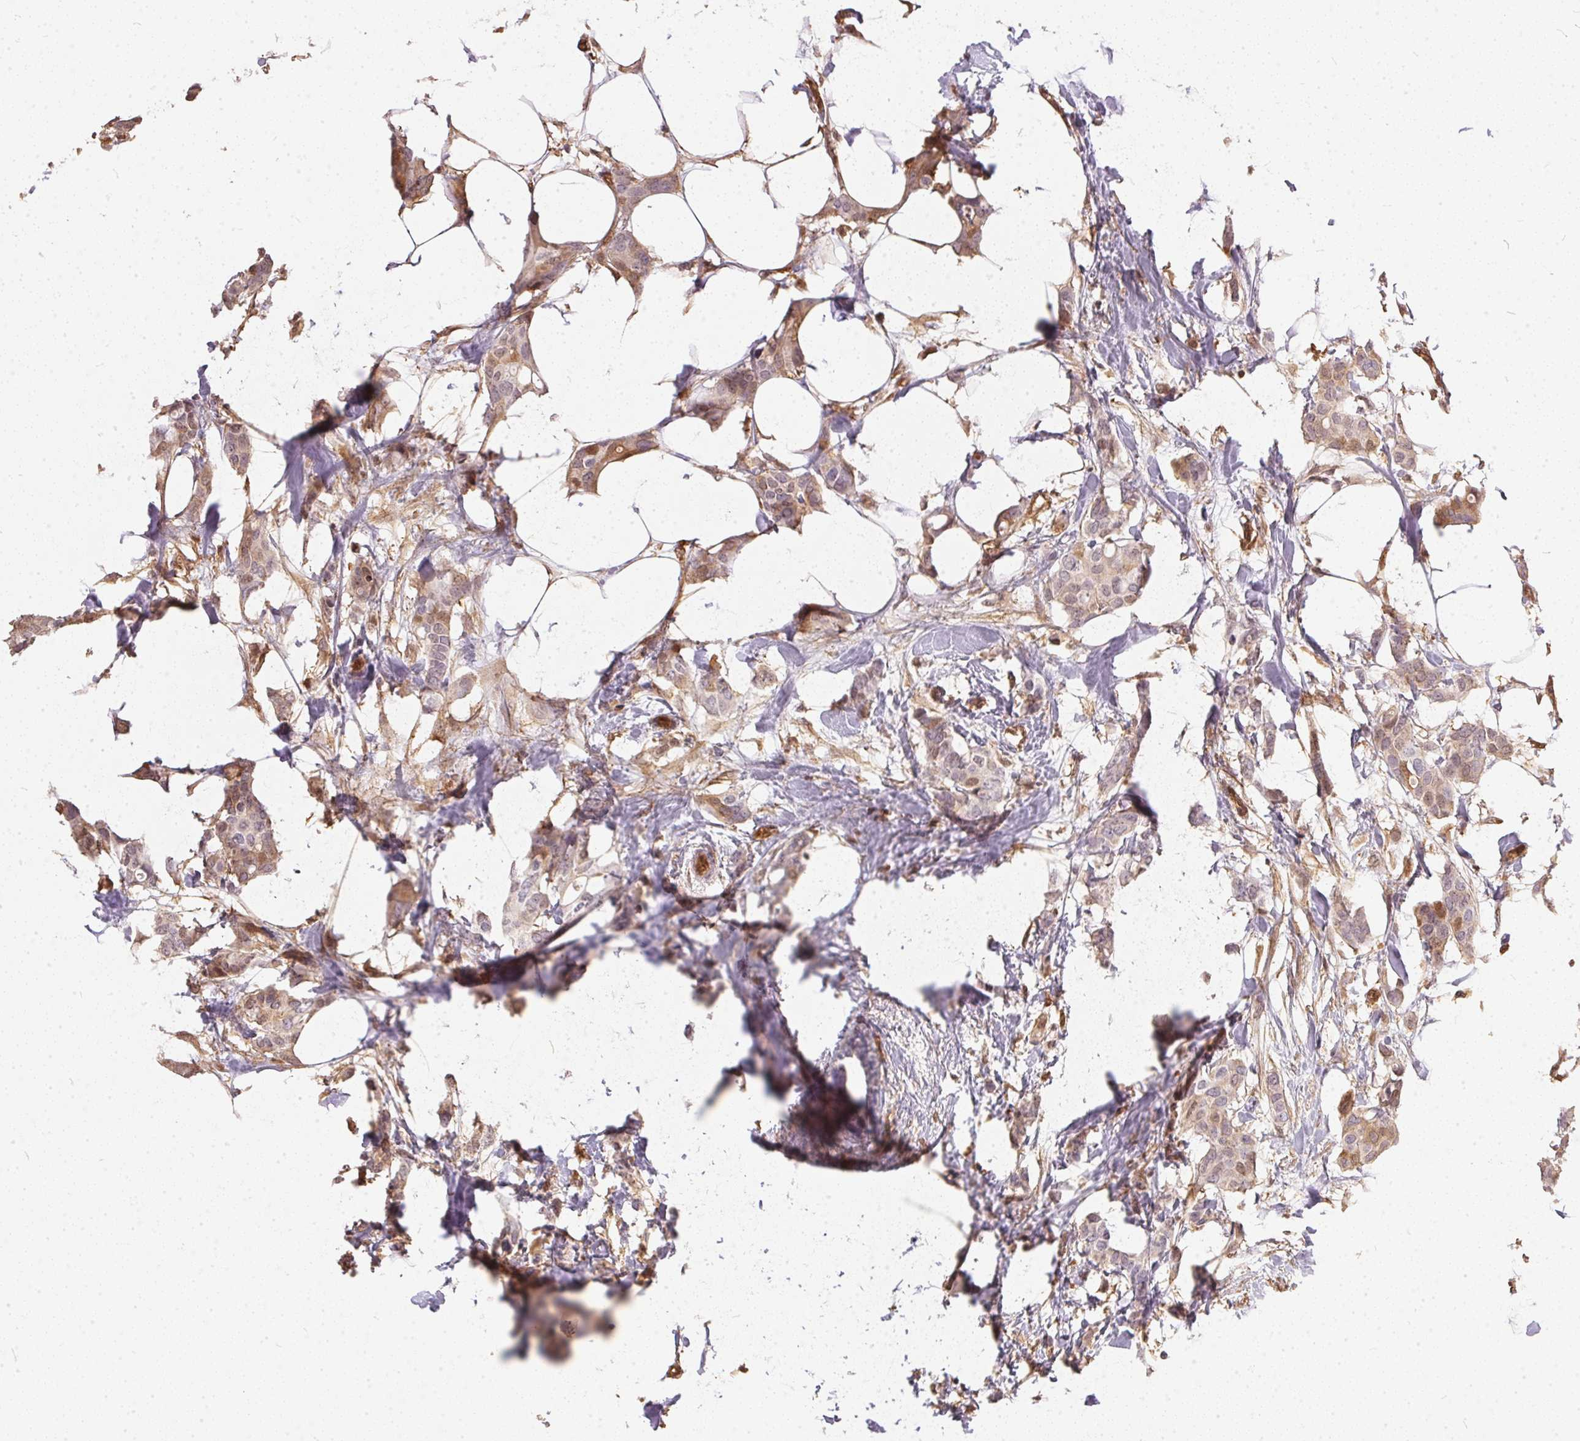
{"staining": {"intensity": "weak", "quantity": ">75%", "location": "cytoplasmic/membranous"}, "tissue": "breast cancer", "cell_type": "Tumor cells", "image_type": "cancer", "snomed": [{"axis": "morphology", "description": "Duct carcinoma"}, {"axis": "topography", "description": "Breast"}], "caption": "Breast intraductal carcinoma stained for a protein displays weak cytoplasmic/membranous positivity in tumor cells. (DAB (3,3'-diaminobenzidine) = brown stain, brightfield microscopy at high magnification).", "gene": "BLMH", "patient": {"sex": "female", "age": 62}}